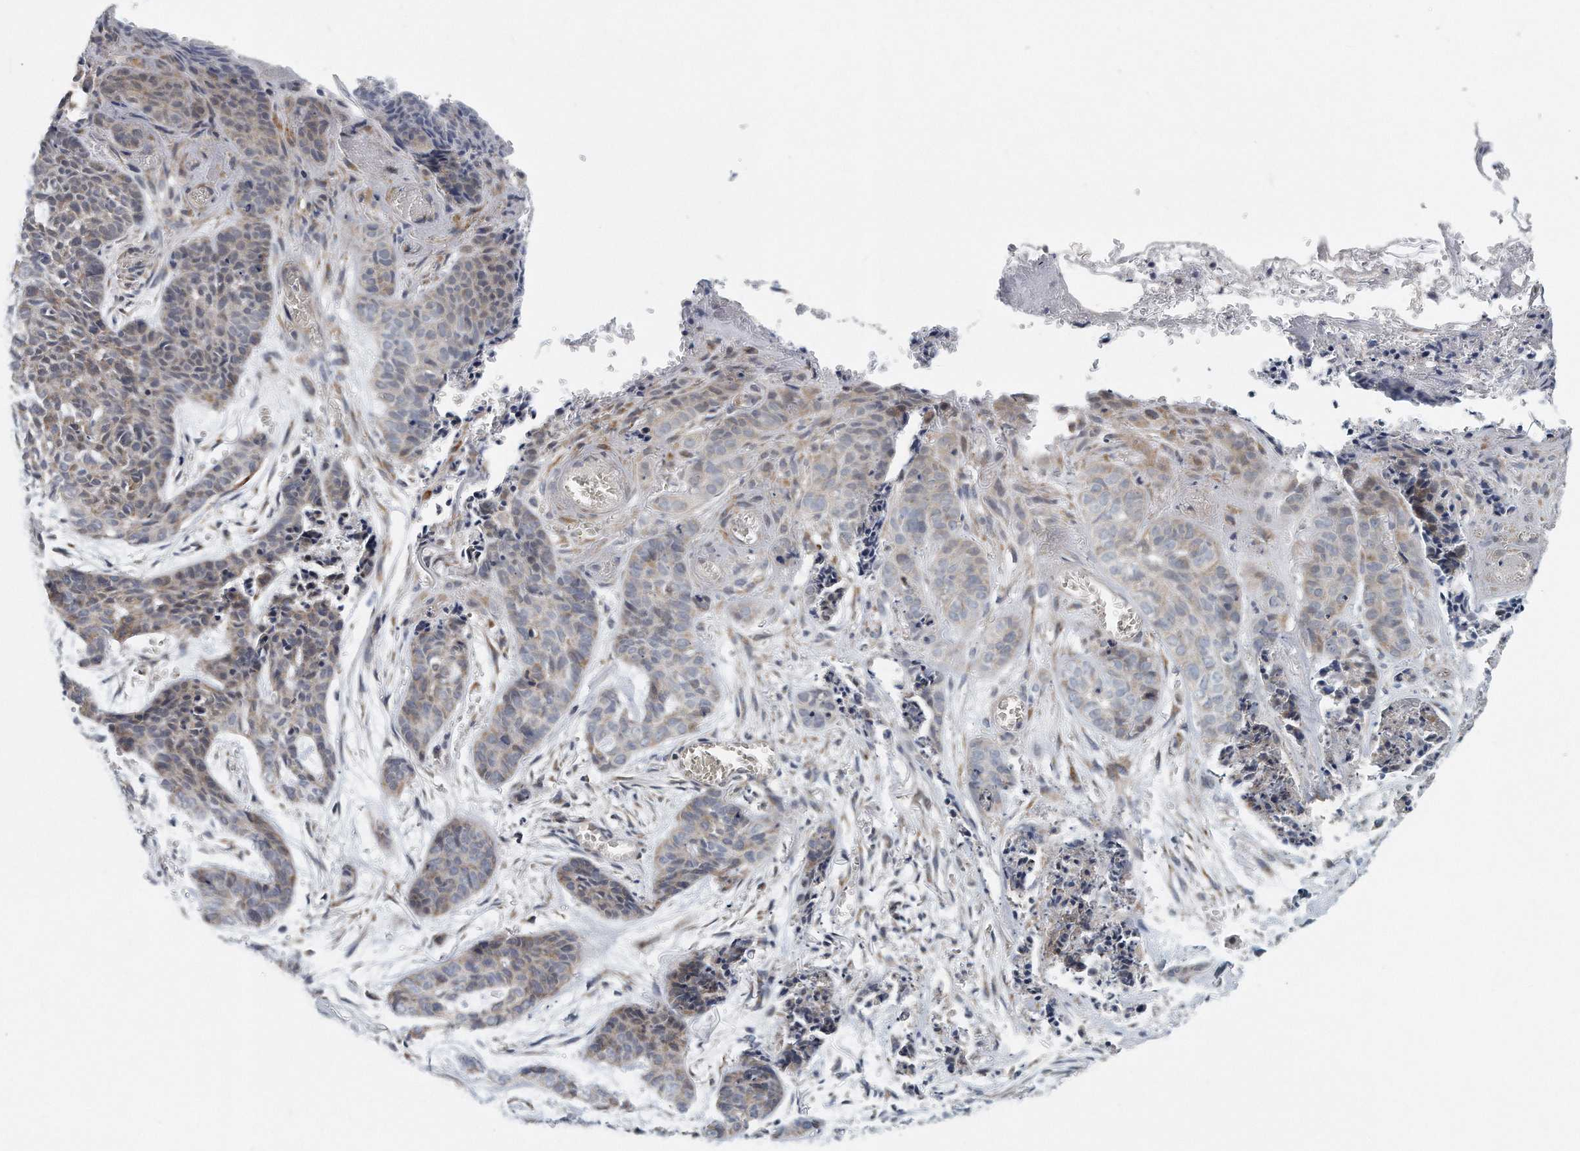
{"staining": {"intensity": "weak", "quantity": "25%-75%", "location": "cytoplasmic/membranous"}, "tissue": "skin cancer", "cell_type": "Tumor cells", "image_type": "cancer", "snomed": [{"axis": "morphology", "description": "Basal cell carcinoma"}, {"axis": "topography", "description": "Skin"}], "caption": "Immunohistochemical staining of human skin cancer reveals low levels of weak cytoplasmic/membranous expression in about 25%-75% of tumor cells. (DAB (3,3'-diaminobenzidine) IHC with brightfield microscopy, high magnification).", "gene": "VLDLR", "patient": {"sex": "female", "age": 64}}